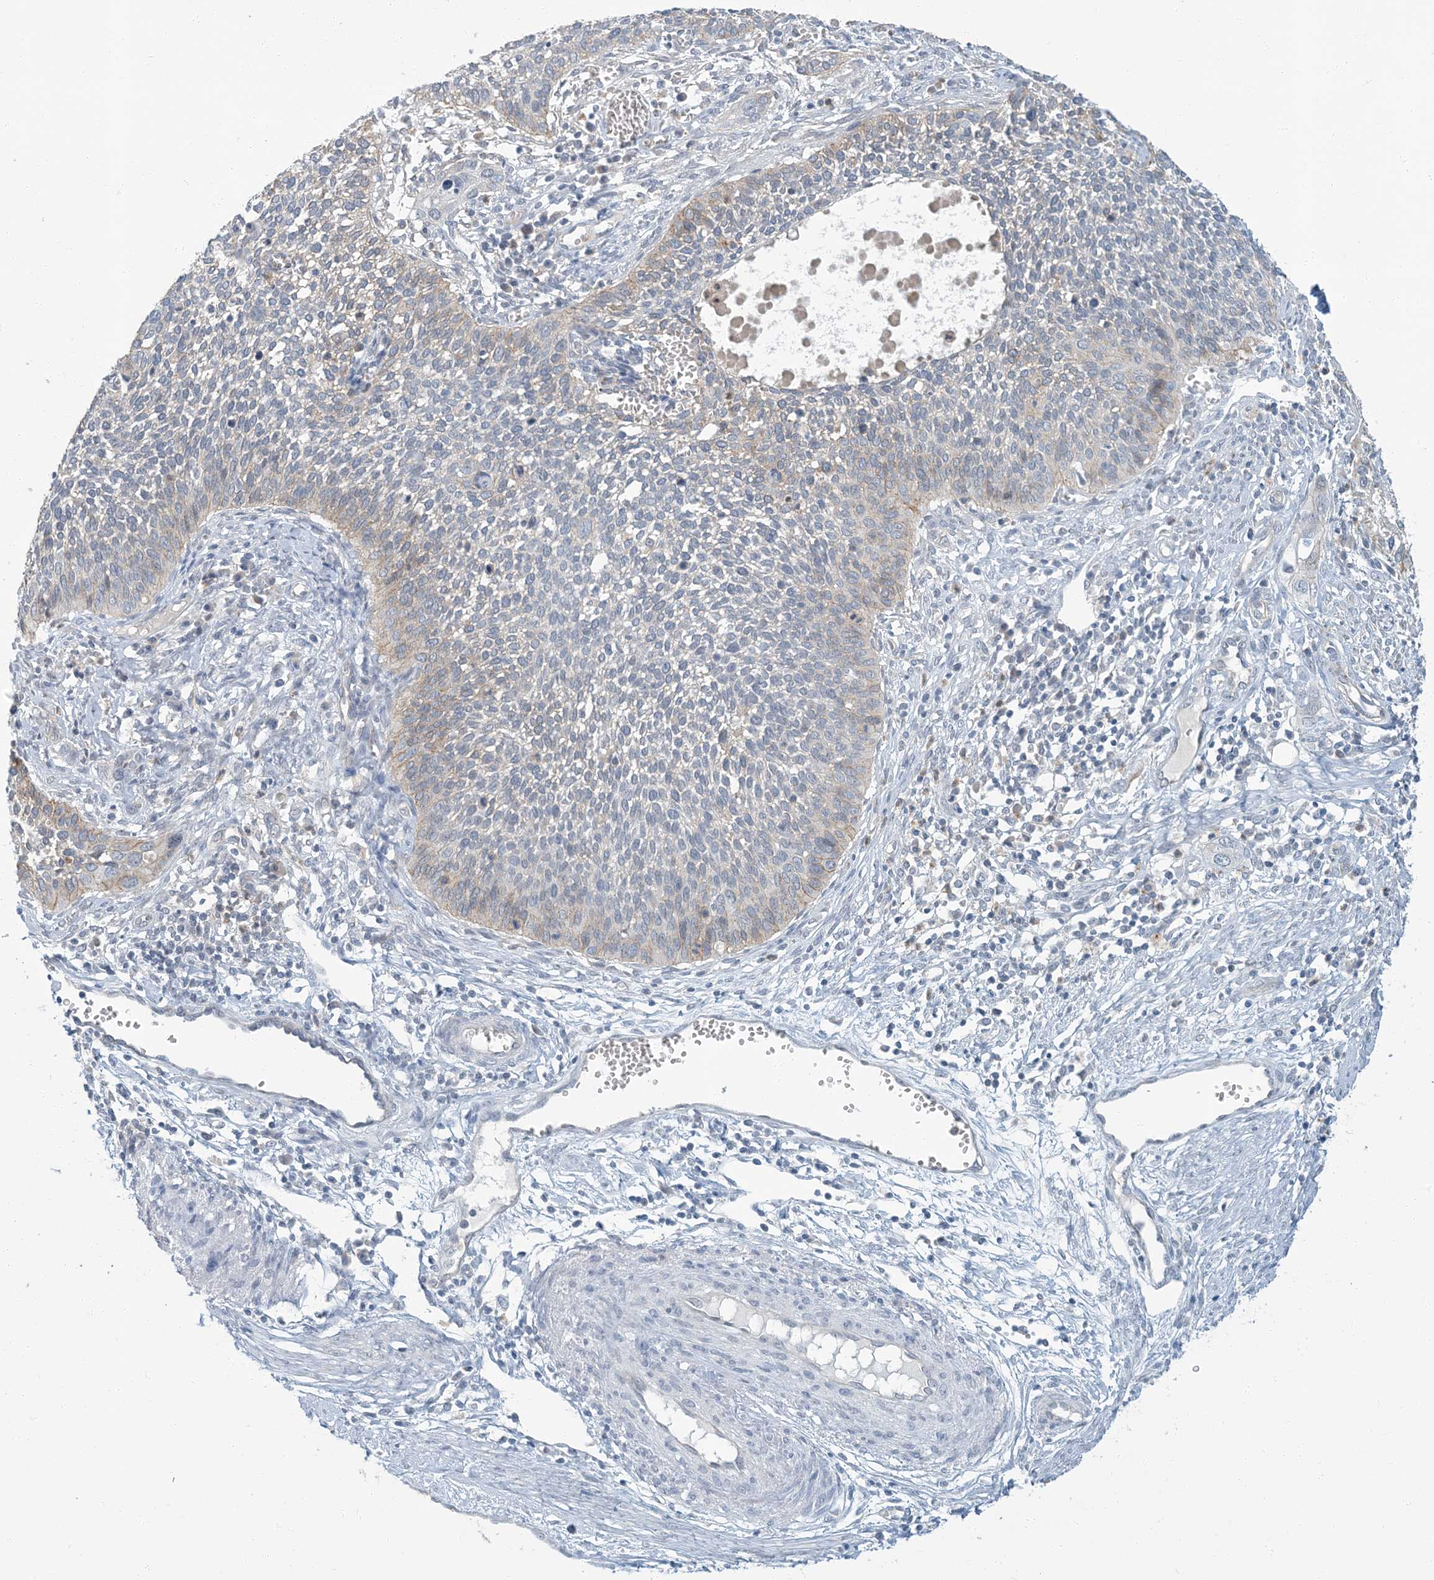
{"staining": {"intensity": "weak", "quantity": "<25%", "location": "cytoplasmic/membranous"}, "tissue": "cervical cancer", "cell_type": "Tumor cells", "image_type": "cancer", "snomed": [{"axis": "morphology", "description": "Squamous cell carcinoma, NOS"}, {"axis": "topography", "description": "Cervix"}], "caption": "This is a histopathology image of immunohistochemistry (IHC) staining of squamous cell carcinoma (cervical), which shows no staining in tumor cells. (DAB immunohistochemistry (IHC), high magnification).", "gene": "EPHA4", "patient": {"sex": "female", "age": 34}}